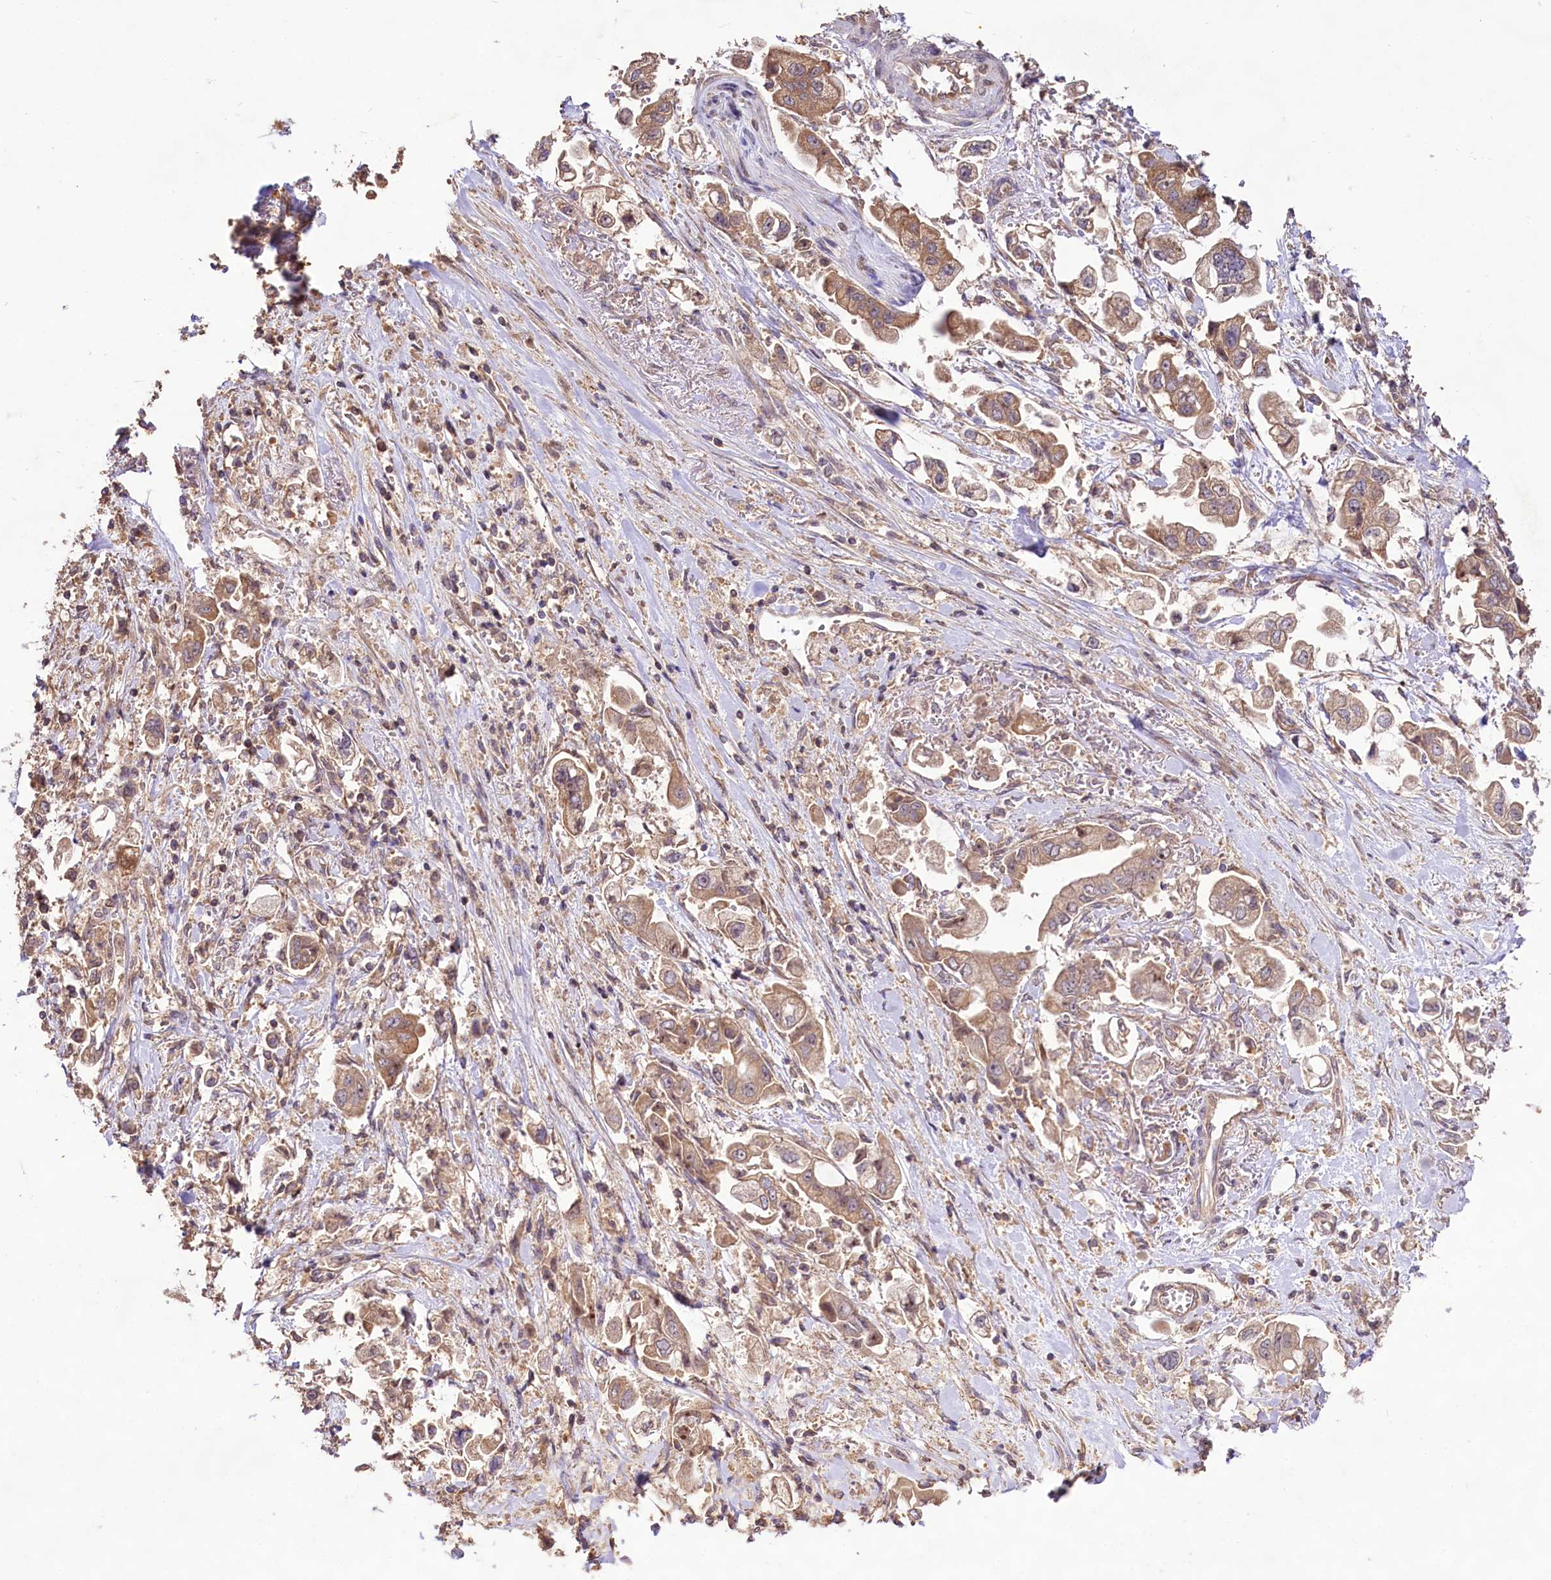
{"staining": {"intensity": "weak", "quantity": ">75%", "location": "cytoplasmic/membranous,nuclear"}, "tissue": "stomach cancer", "cell_type": "Tumor cells", "image_type": "cancer", "snomed": [{"axis": "morphology", "description": "Adenocarcinoma, NOS"}, {"axis": "topography", "description": "Stomach"}], "caption": "Protein staining demonstrates weak cytoplasmic/membranous and nuclear staining in approximately >75% of tumor cells in stomach cancer (adenocarcinoma). (brown staining indicates protein expression, while blue staining denotes nuclei).", "gene": "RRP8", "patient": {"sex": "male", "age": 62}}